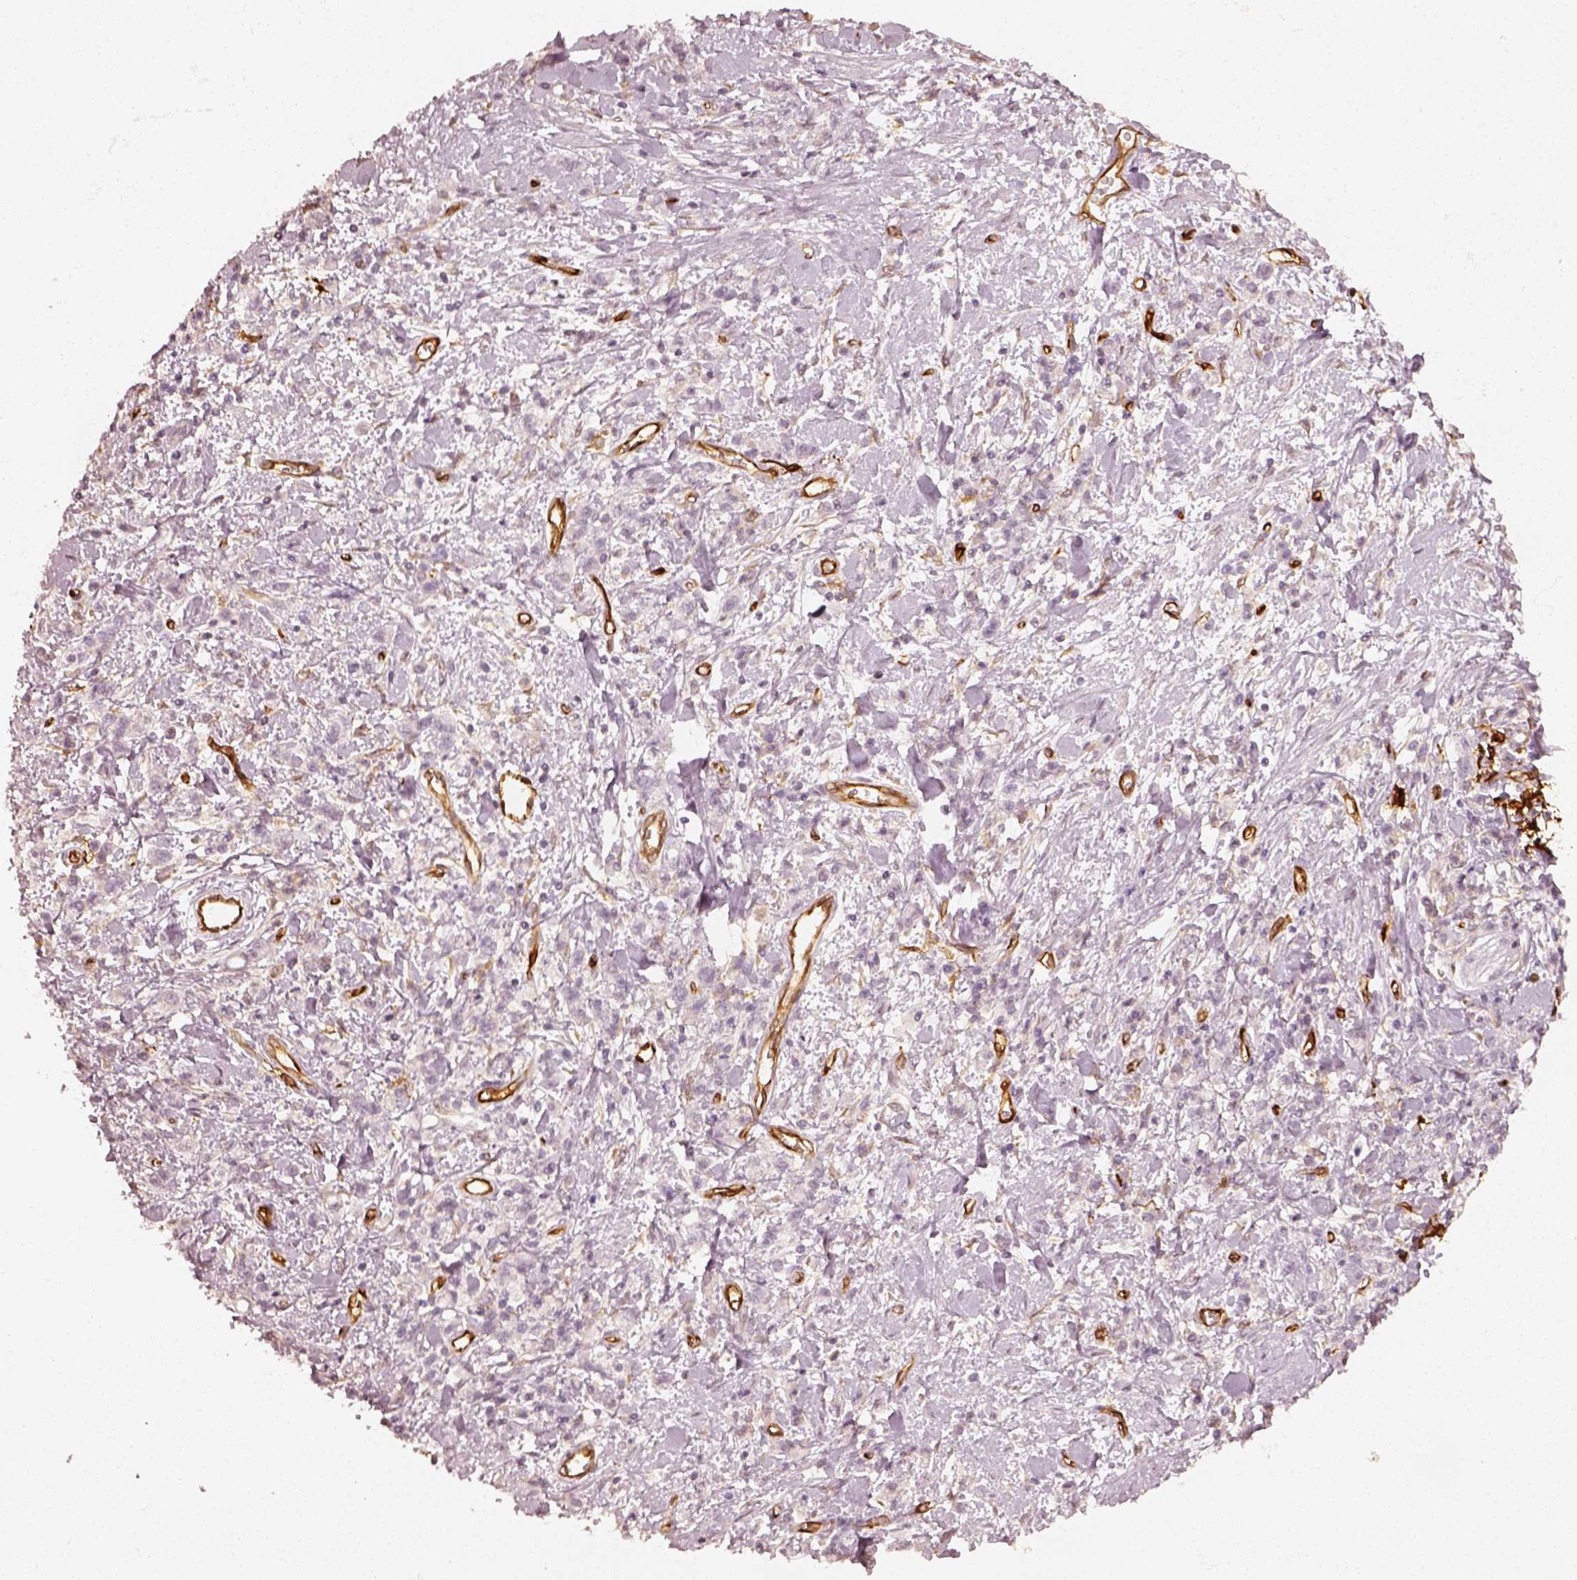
{"staining": {"intensity": "negative", "quantity": "none", "location": "none"}, "tissue": "stomach cancer", "cell_type": "Tumor cells", "image_type": "cancer", "snomed": [{"axis": "morphology", "description": "Adenocarcinoma, NOS"}, {"axis": "topography", "description": "Stomach"}], "caption": "Immunohistochemistry (IHC) histopathology image of human stomach adenocarcinoma stained for a protein (brown), which shows no positivity in tumor cells.", "gene": "FSCN1", "patient": {"sex": "male", "age": 77}}